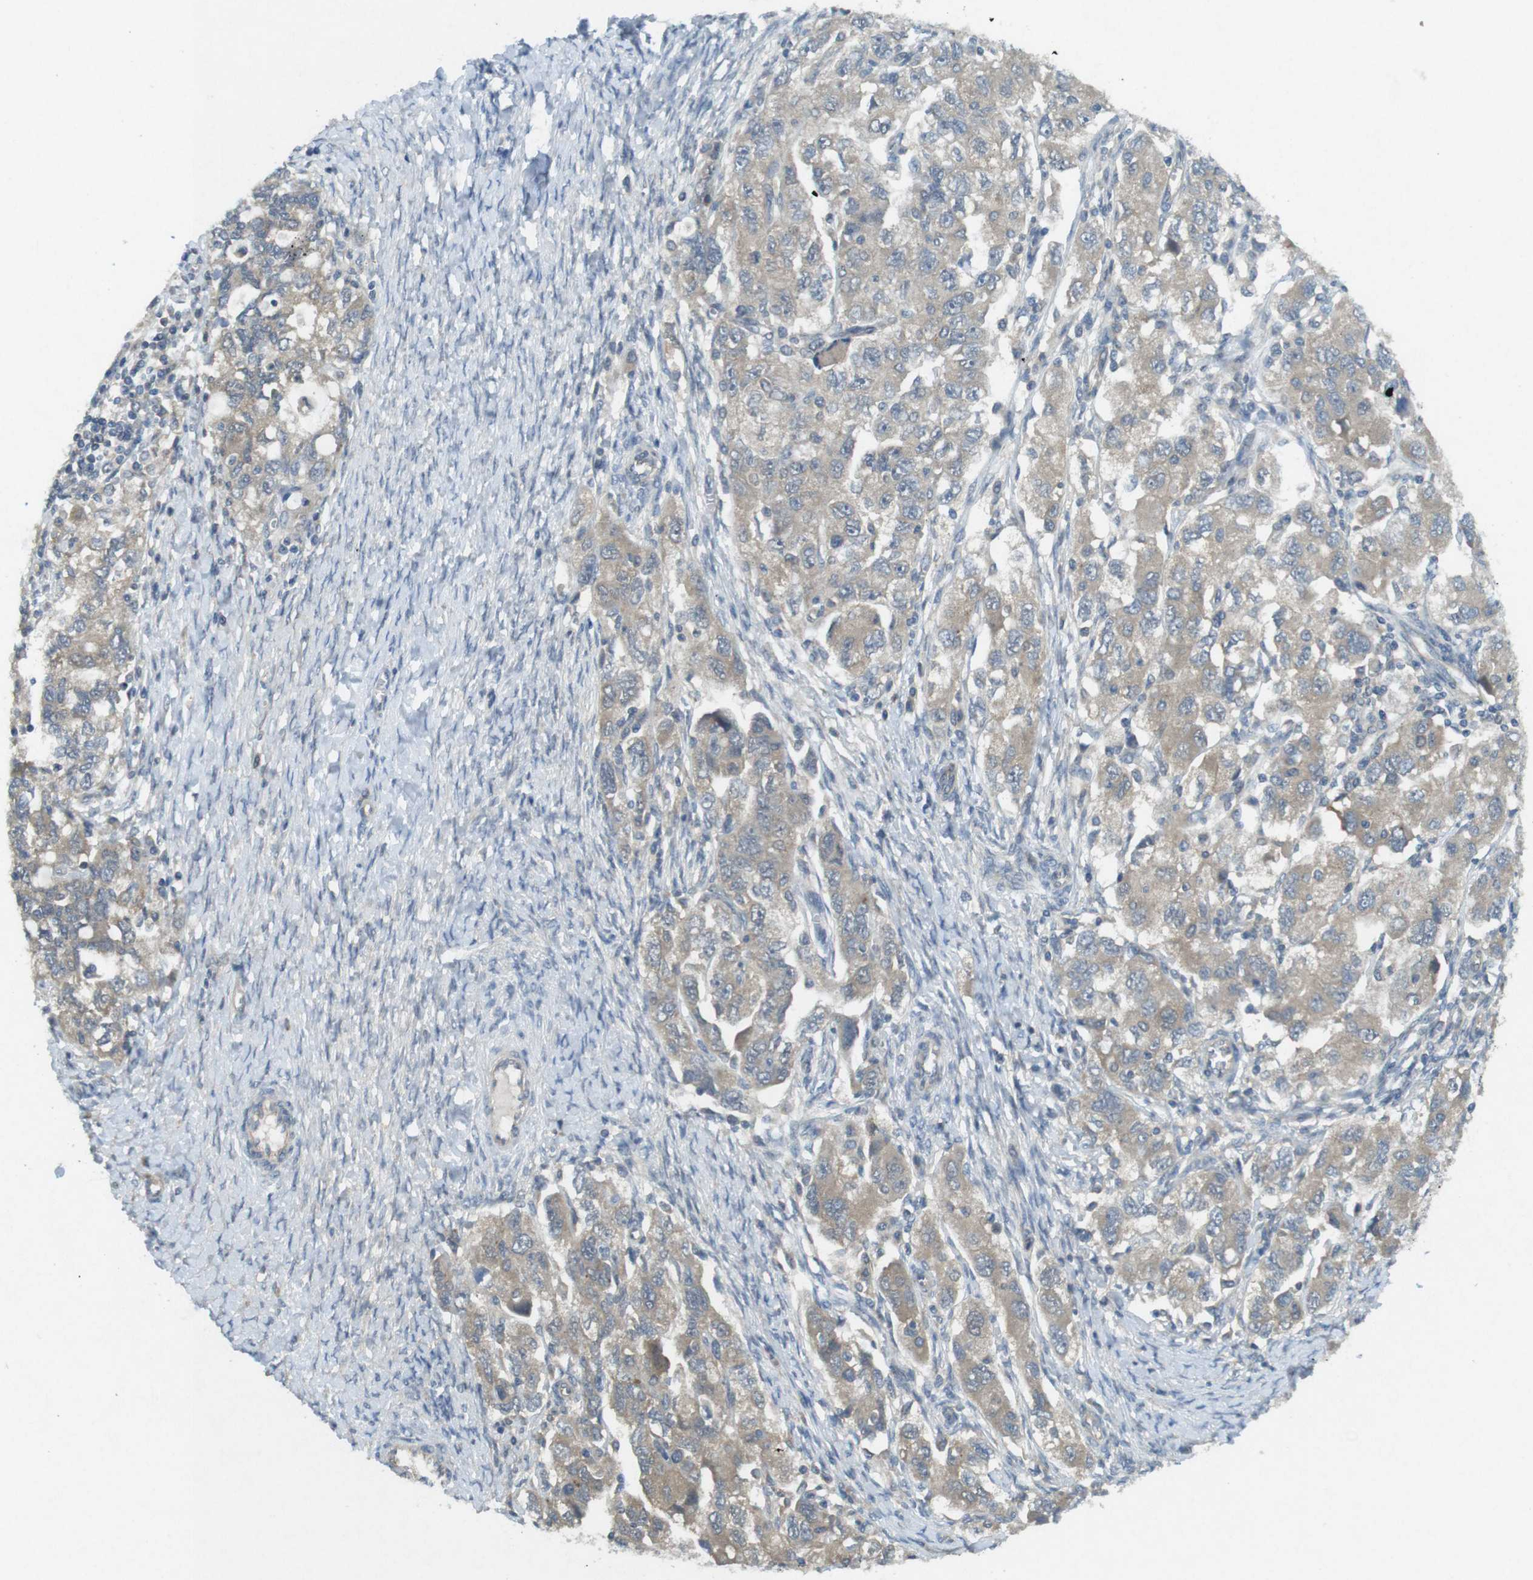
{"staining": {"intensity": "weak", "quantity": ">75%", "location": "cytoplasmic/membranous"}, "tissue": "ovarian cancer", "cell_type": "Tumor cells", "image_type": "cancer", "snomed": [{"axis": "morphology", "description": "Carcinoma, NOS"}, {"axis": "morphology", "description": "Cystadenocarcinoma, serous, NOS"}, {"axis": "topography", "description": "Ovary"}], "caption": "Approximately >75% of tumor cells in ovarian cancer (serous cystadenocarcinoma) demonstrate weak cytoplasmic/membranous protein positivity as visualized by brown immunohistochemical staining.", "gene": "SUGT1", "patient": {"sex": "female", "age": 69}}